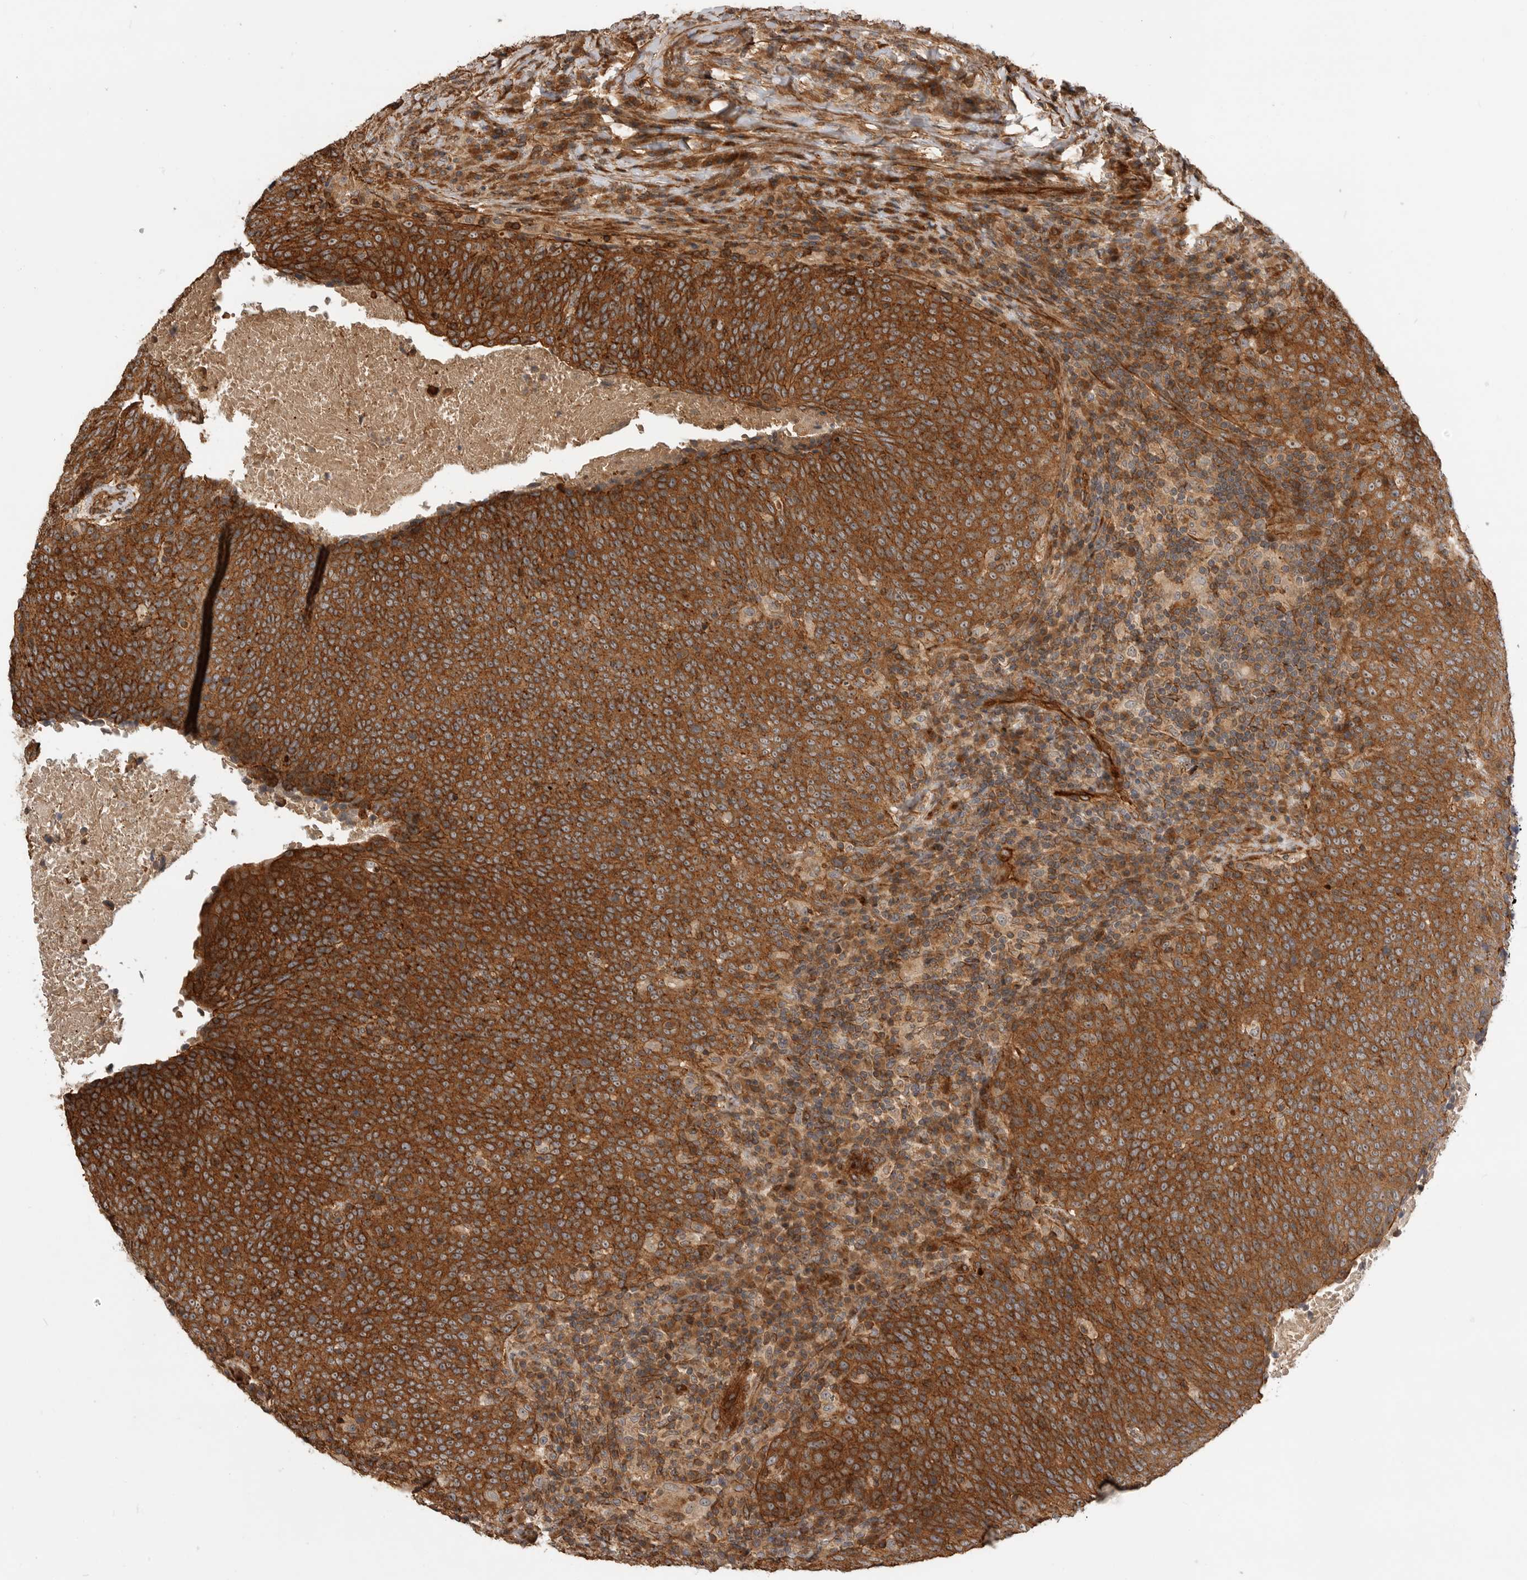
{"staining": {"intensity": "strong", "quantity": ">75%", "location": "cytoplasmic/membranous"}, "tissue": "head and neck cancer", "cell_type": "Tumor cells", "image_type": "cancer", "snomed": [{"axis": "morphology", "description": "Squamous cell carcinoma, NOS"}, {"axis": "morphology", "description": "Squamous cell carcinoma, metastatic, NOS"}, {"axis": "topography", "description": "Lymph node"}, {"axis": "topography", "description": "Head-Neck"}], "caption": "Immunohistochemical staining of head and neck metastatic squamous cell carcinoma shows high levels of strong cytoplasmic/membranous staining in about >75% of tumor cells. (Stains: DAB in brown, nuclei in blue, Microscopy: brightfield microscopy at high magnification).", "gene": "GPATCH2", "patient": {"sex": "male", "age": 62}}